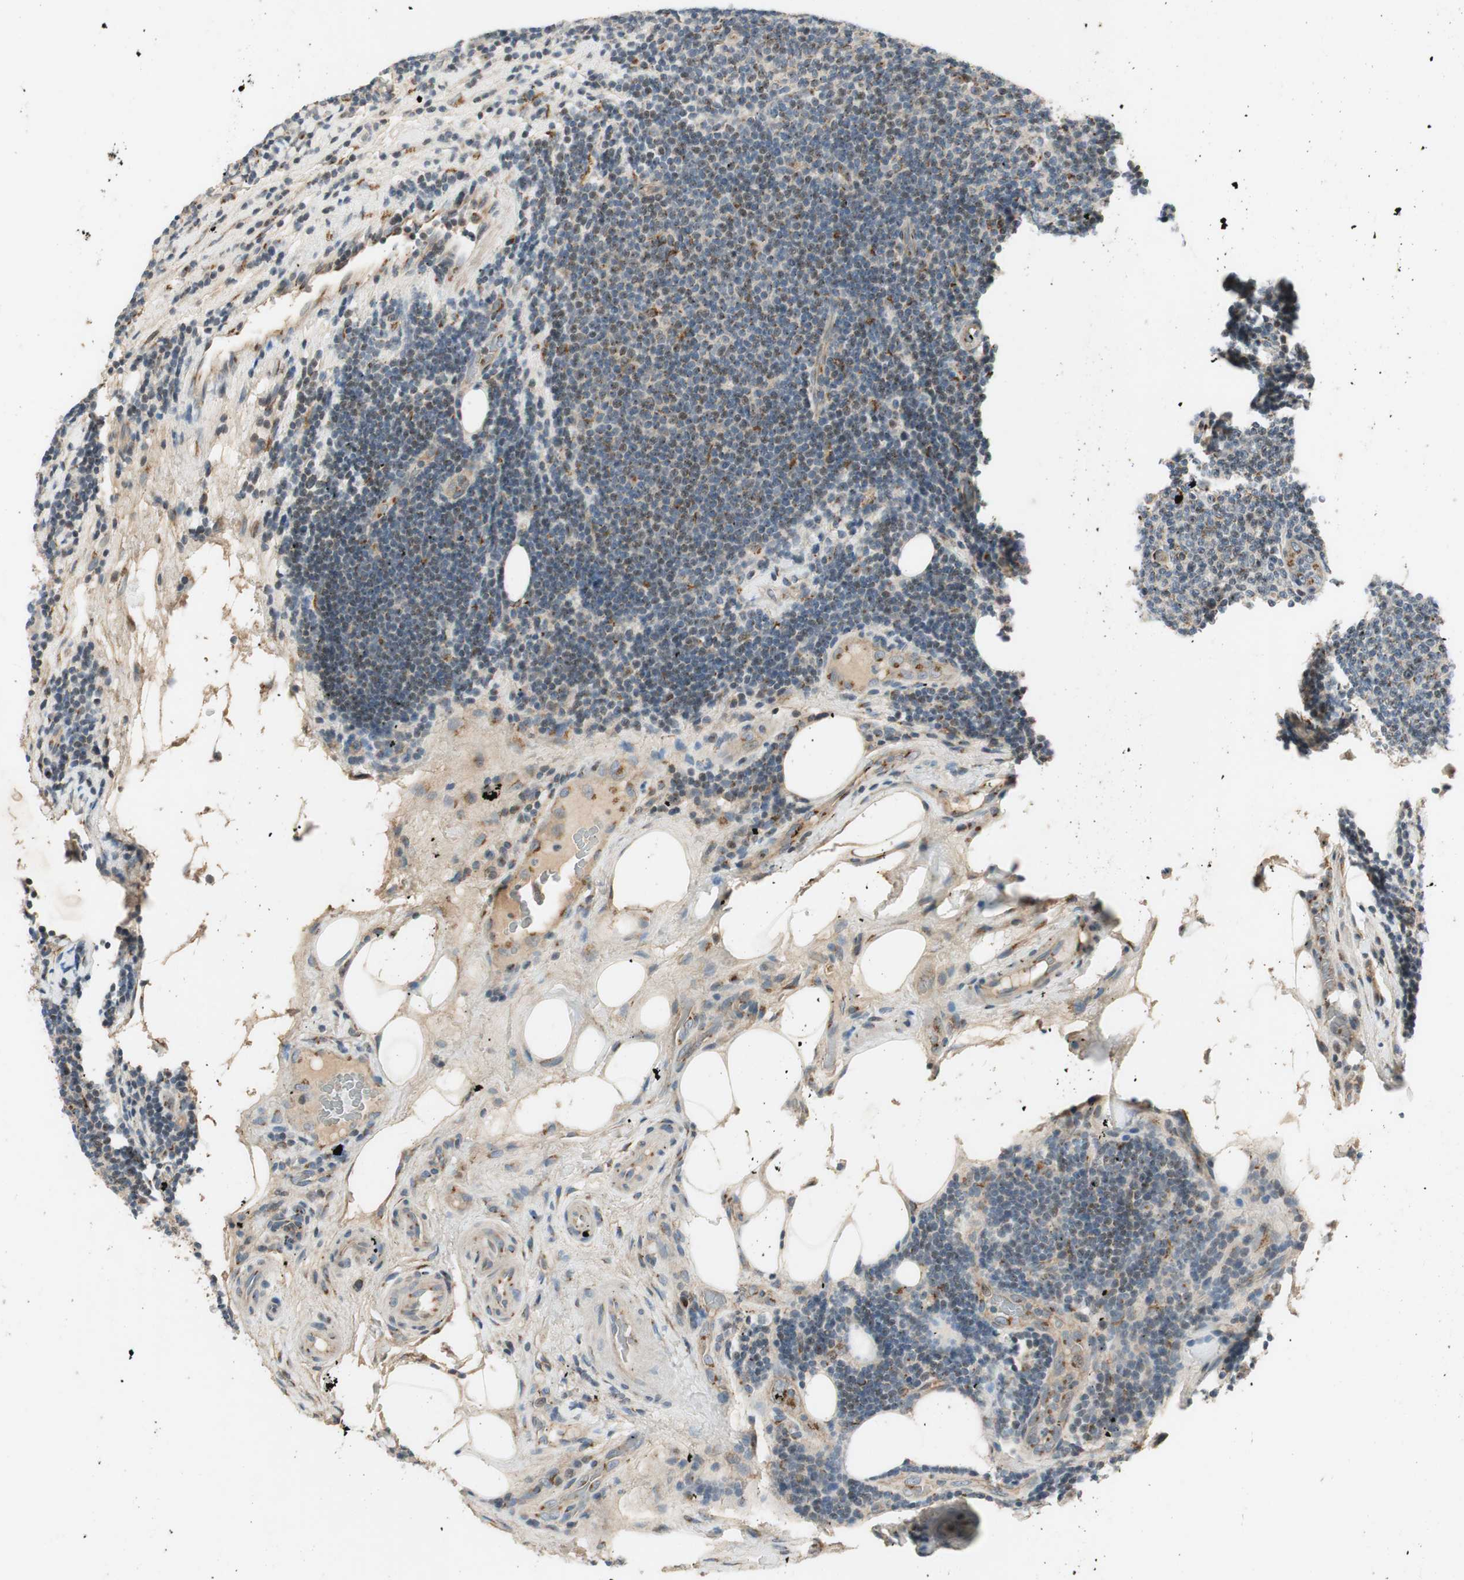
{"staining": {"intensity": "weak", "quantity": "<25%", "location": "cytoplasmic/membranous"}, "tissue": "lymphoma", "cell_type": "Tumor cells", "image_type": "cancer", "snomed": [{"axis": "morphology", "description": "Malignant lymphoma, non-Hodgkin's type, Low grade"}, {"axis": "topography", "description": "Lymph node"}], "caption": "High magnification brightfield microscopy of malignant lymphoma, non-Hodgkin's type (low-grade) stained with DAB (3,3'-diaminobenzidine) (brown) and counterstained with hematoxylin (blue): tumor cells show no significant positivity.", "gene": "NEO1", "patient": {"sex": "male", "age": 83}}